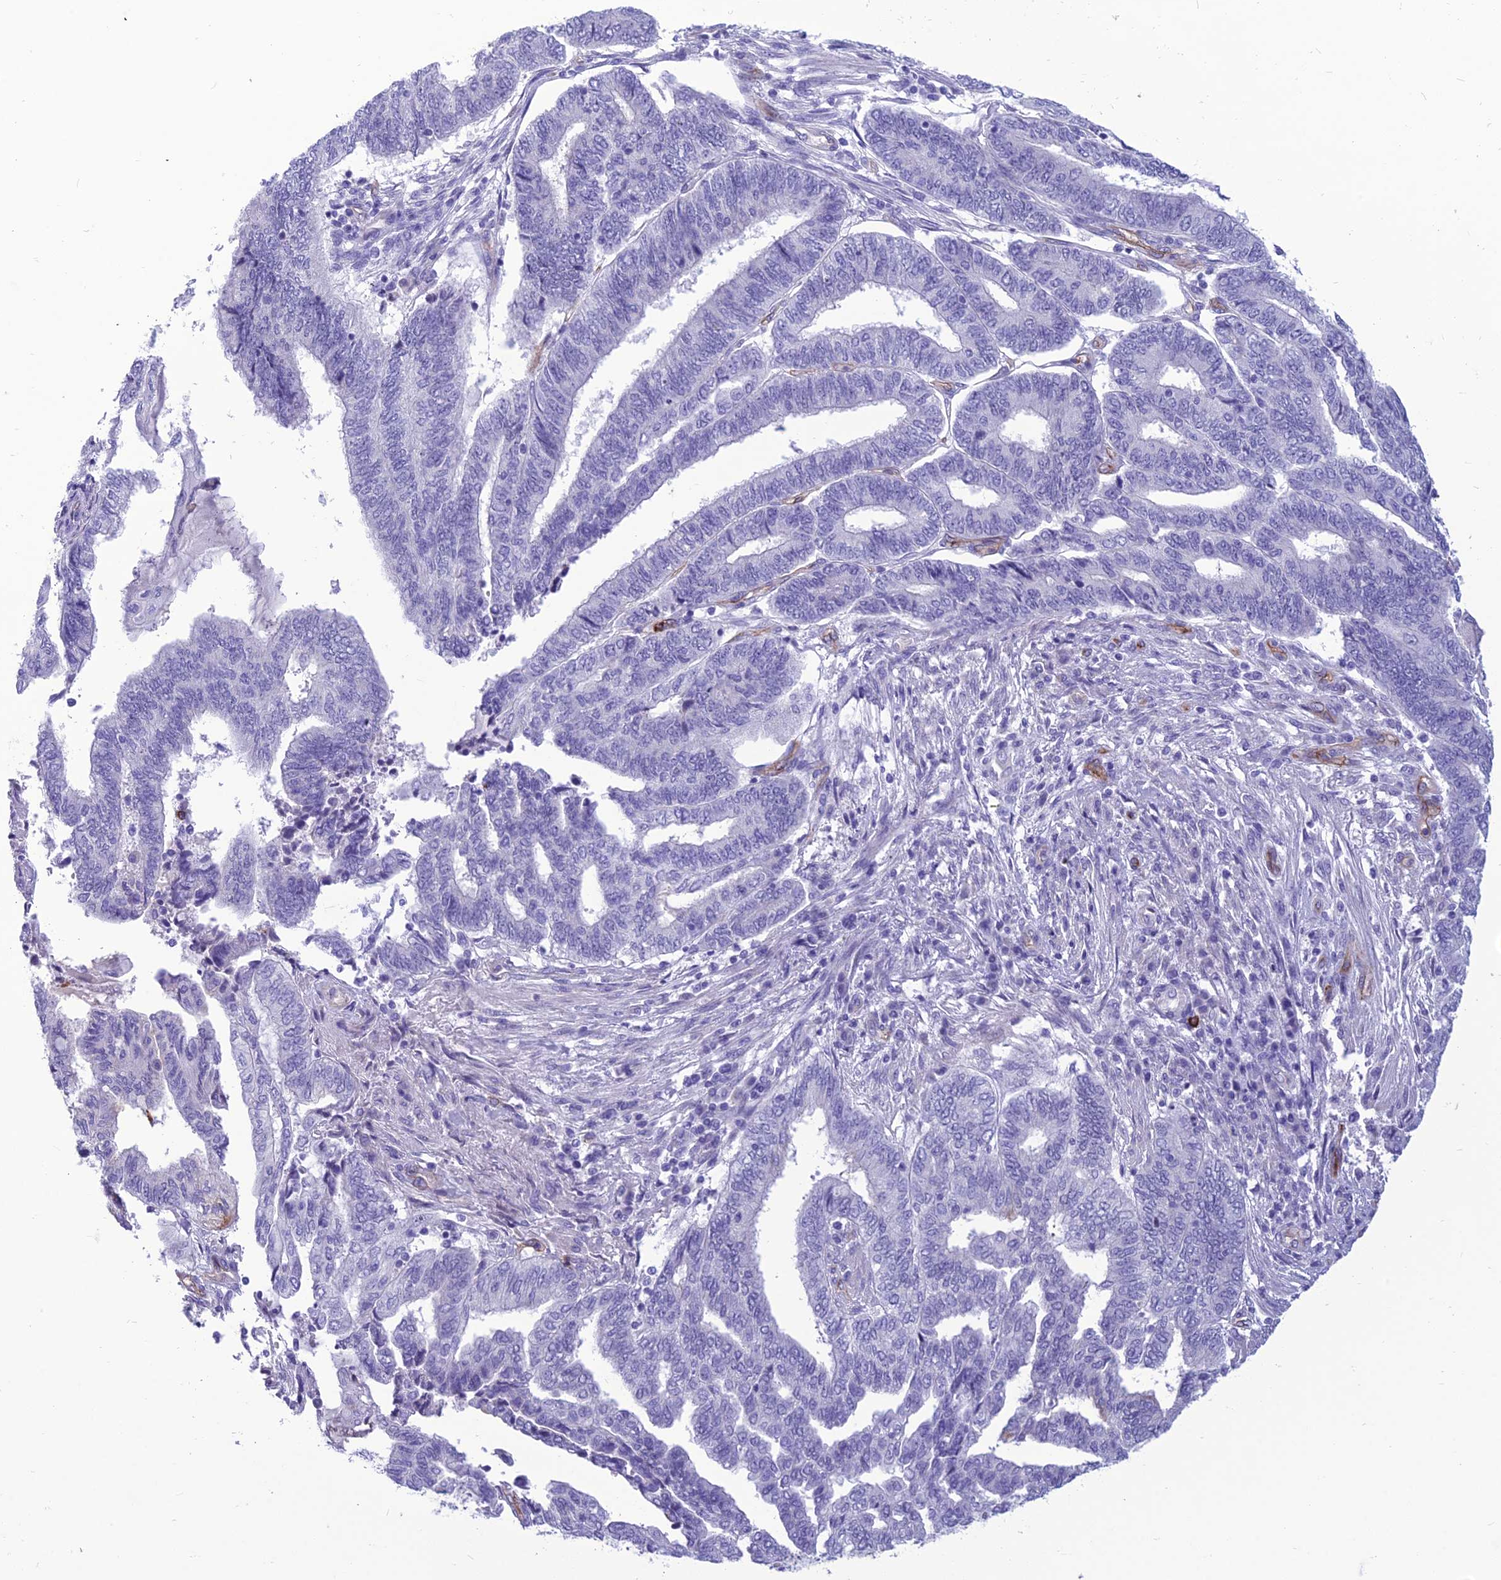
{"staining": {"intensity": "negative", "quantity": "none", "location": "none"}, "tissue": "endometrial cancer", "cell_type": "Tumor cells", "image_type": "cancer", "snomed": [{"axis": "morphology", "description": "Adenocarcinoma, NOS"}, {"axis": "topography", "description": "Uterus"}, {"axis": "topography", "description": "Endometrium"}], "caption": "Immunohistochemistry (IHC) image of endometrial cancer (adenocarcinoma) stained for a protein (brown), which reveals no expression in tumor cells.", "gene": "BBS7", "patient": {"sex": "female", "age": 70}}